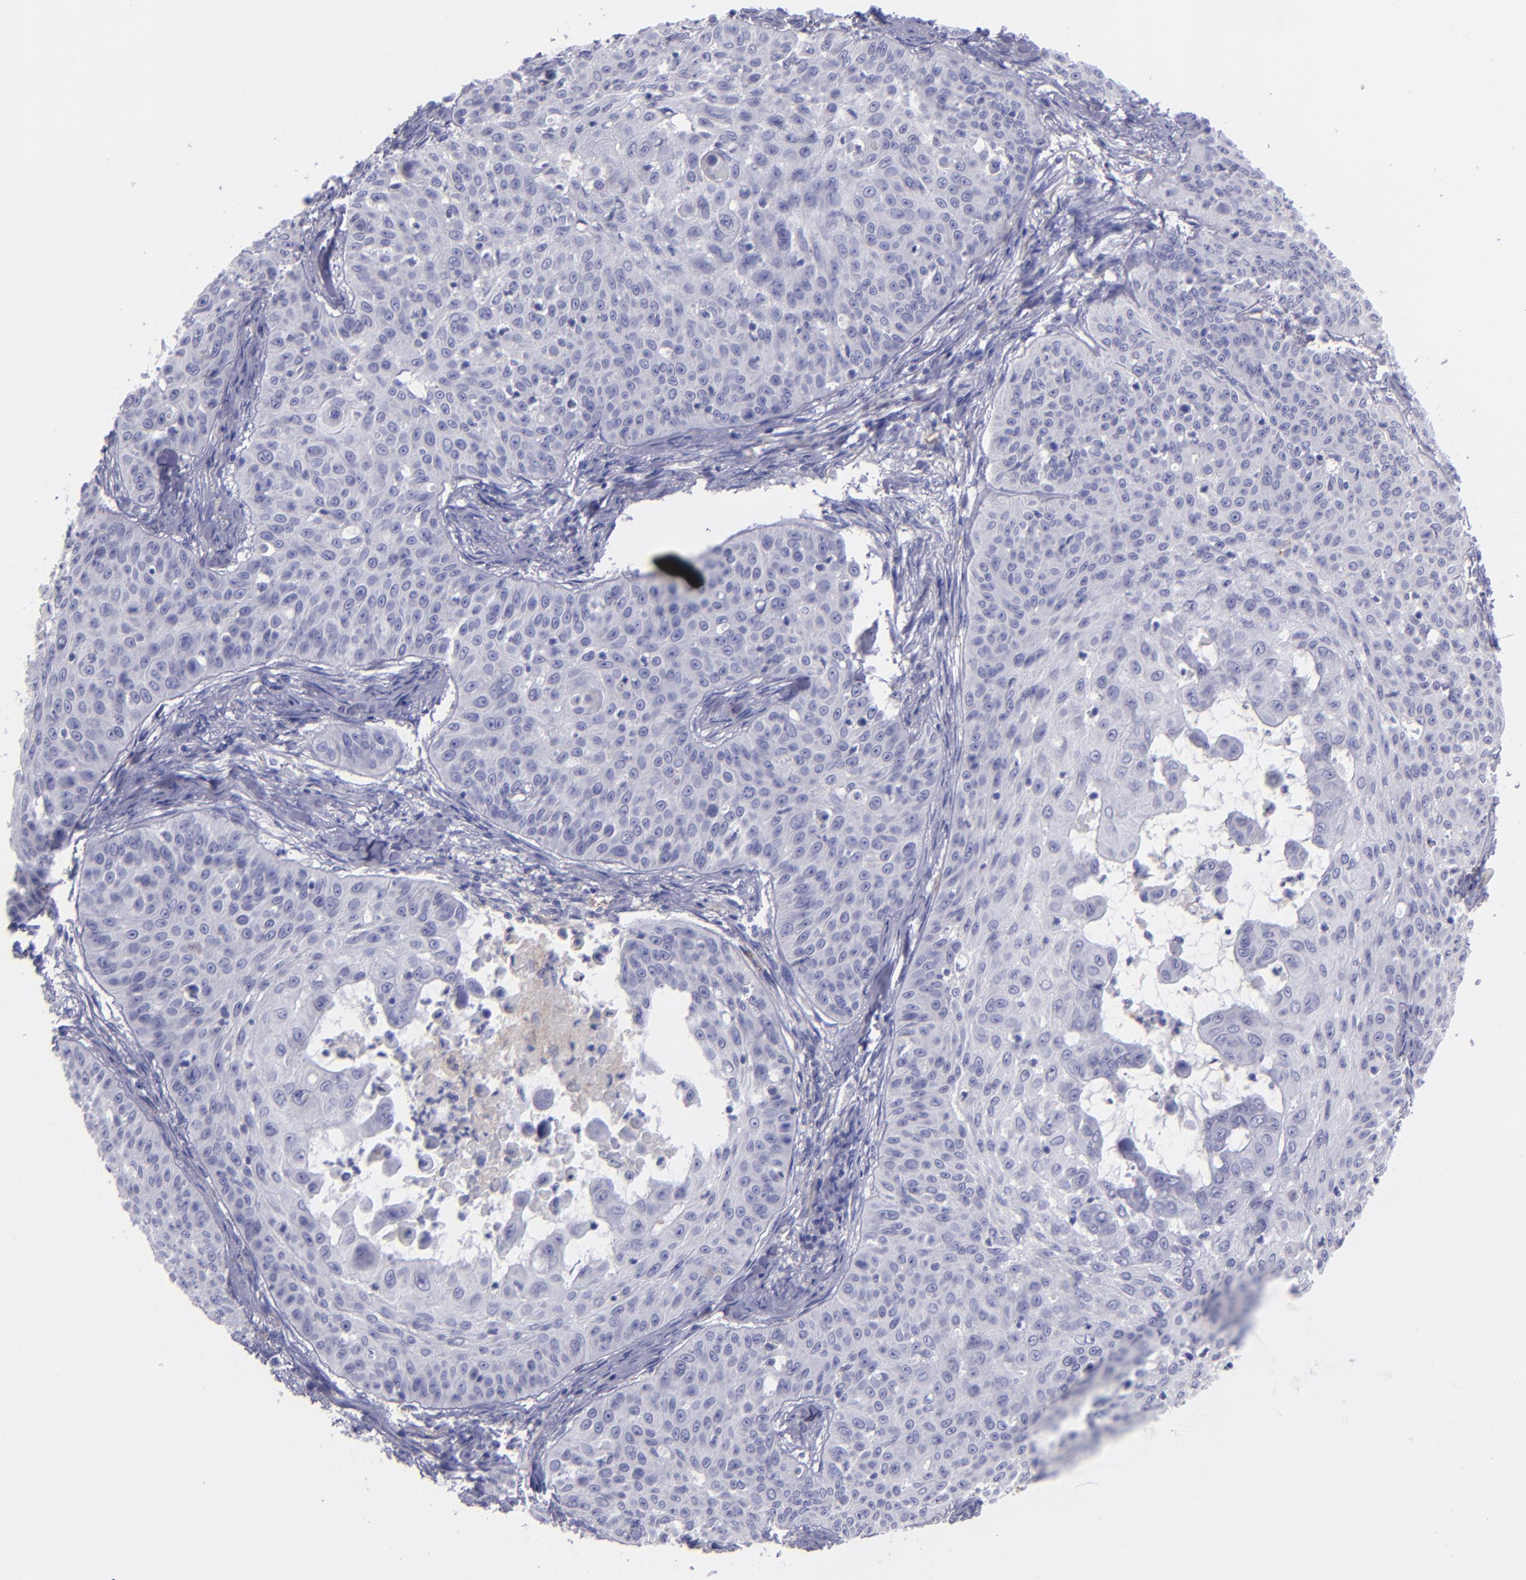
{"staining": {"intensity": "negative", "quantity": "none", "location": "none"}, "tissue": "skin cancer", "cell_type": "Tumor cells", "image_type": "cancer", "snomed": [{"axis": "morphology", "description": "Squamous cell carcinoma, NOS"}, {"axis": "topography", "description": "Skin"}], "caption": "Immunohistochemistry of skin cancer exhibits no expression in tumor cells. Brightfield microscopy of immunohistochemistry stained with DAB (brown) and hematoxylin (blue), captured at high magnification.", "gene": "CD82", "patient": {"sex": "male", "age": 82}}